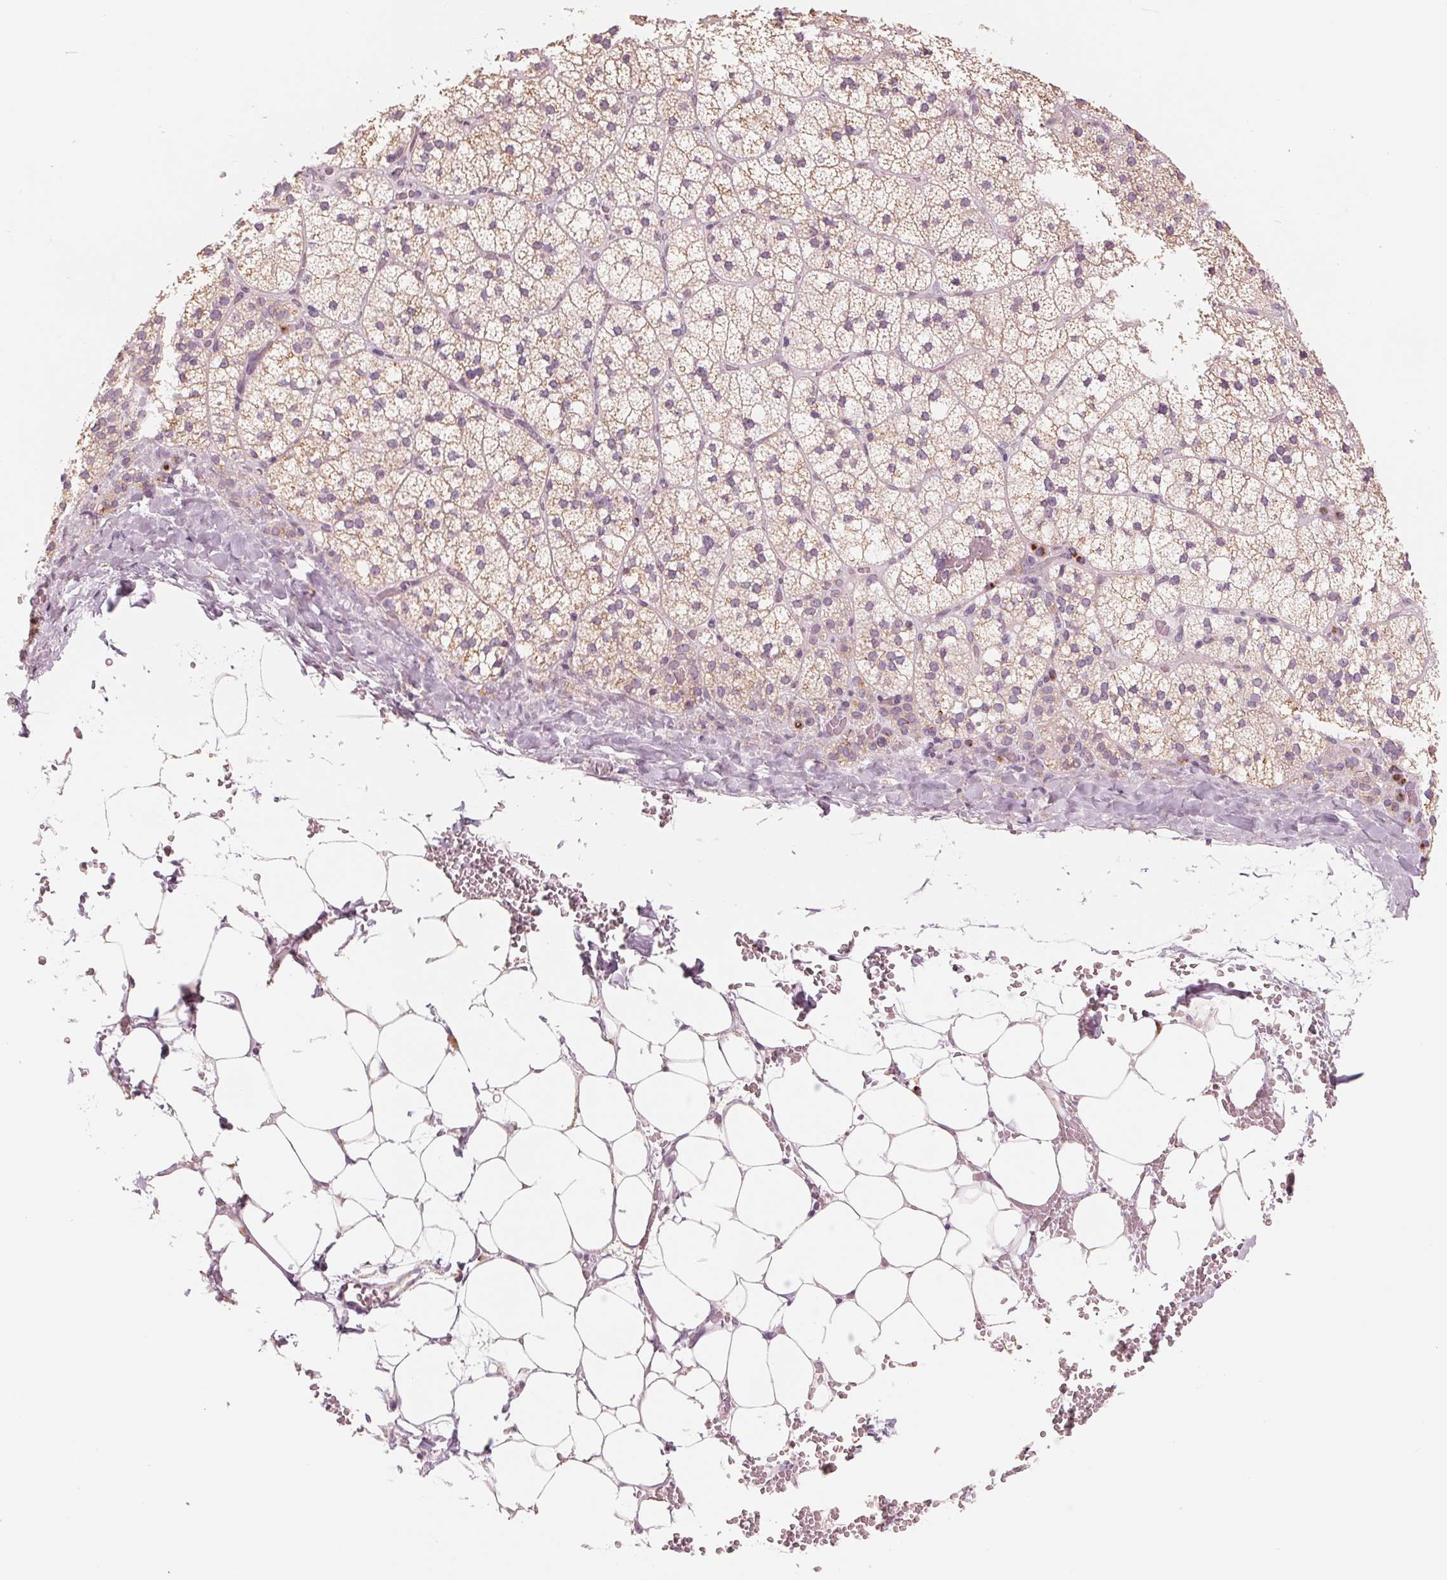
{"staining": {"intensity": "weak", "quantity": ">75%", "location": "cytoplasmic/membranous"}, "tissue": "adrenal gland", "cell_type": "Glandular cells", "image_type": "normal", "snomed": [{"axis": "morphology", "description": "Normal tissue, NOS"}, {"axis": "topography", "description": "Adrenal gland"}], "caption": "Adrenal gland stained with immunohistochemistry exhibits weak cytoplasmic/membranous expression in about >75% of glandular cells.", "gene": "IL9R", "patient": {"sex": "male", "age": 53}}